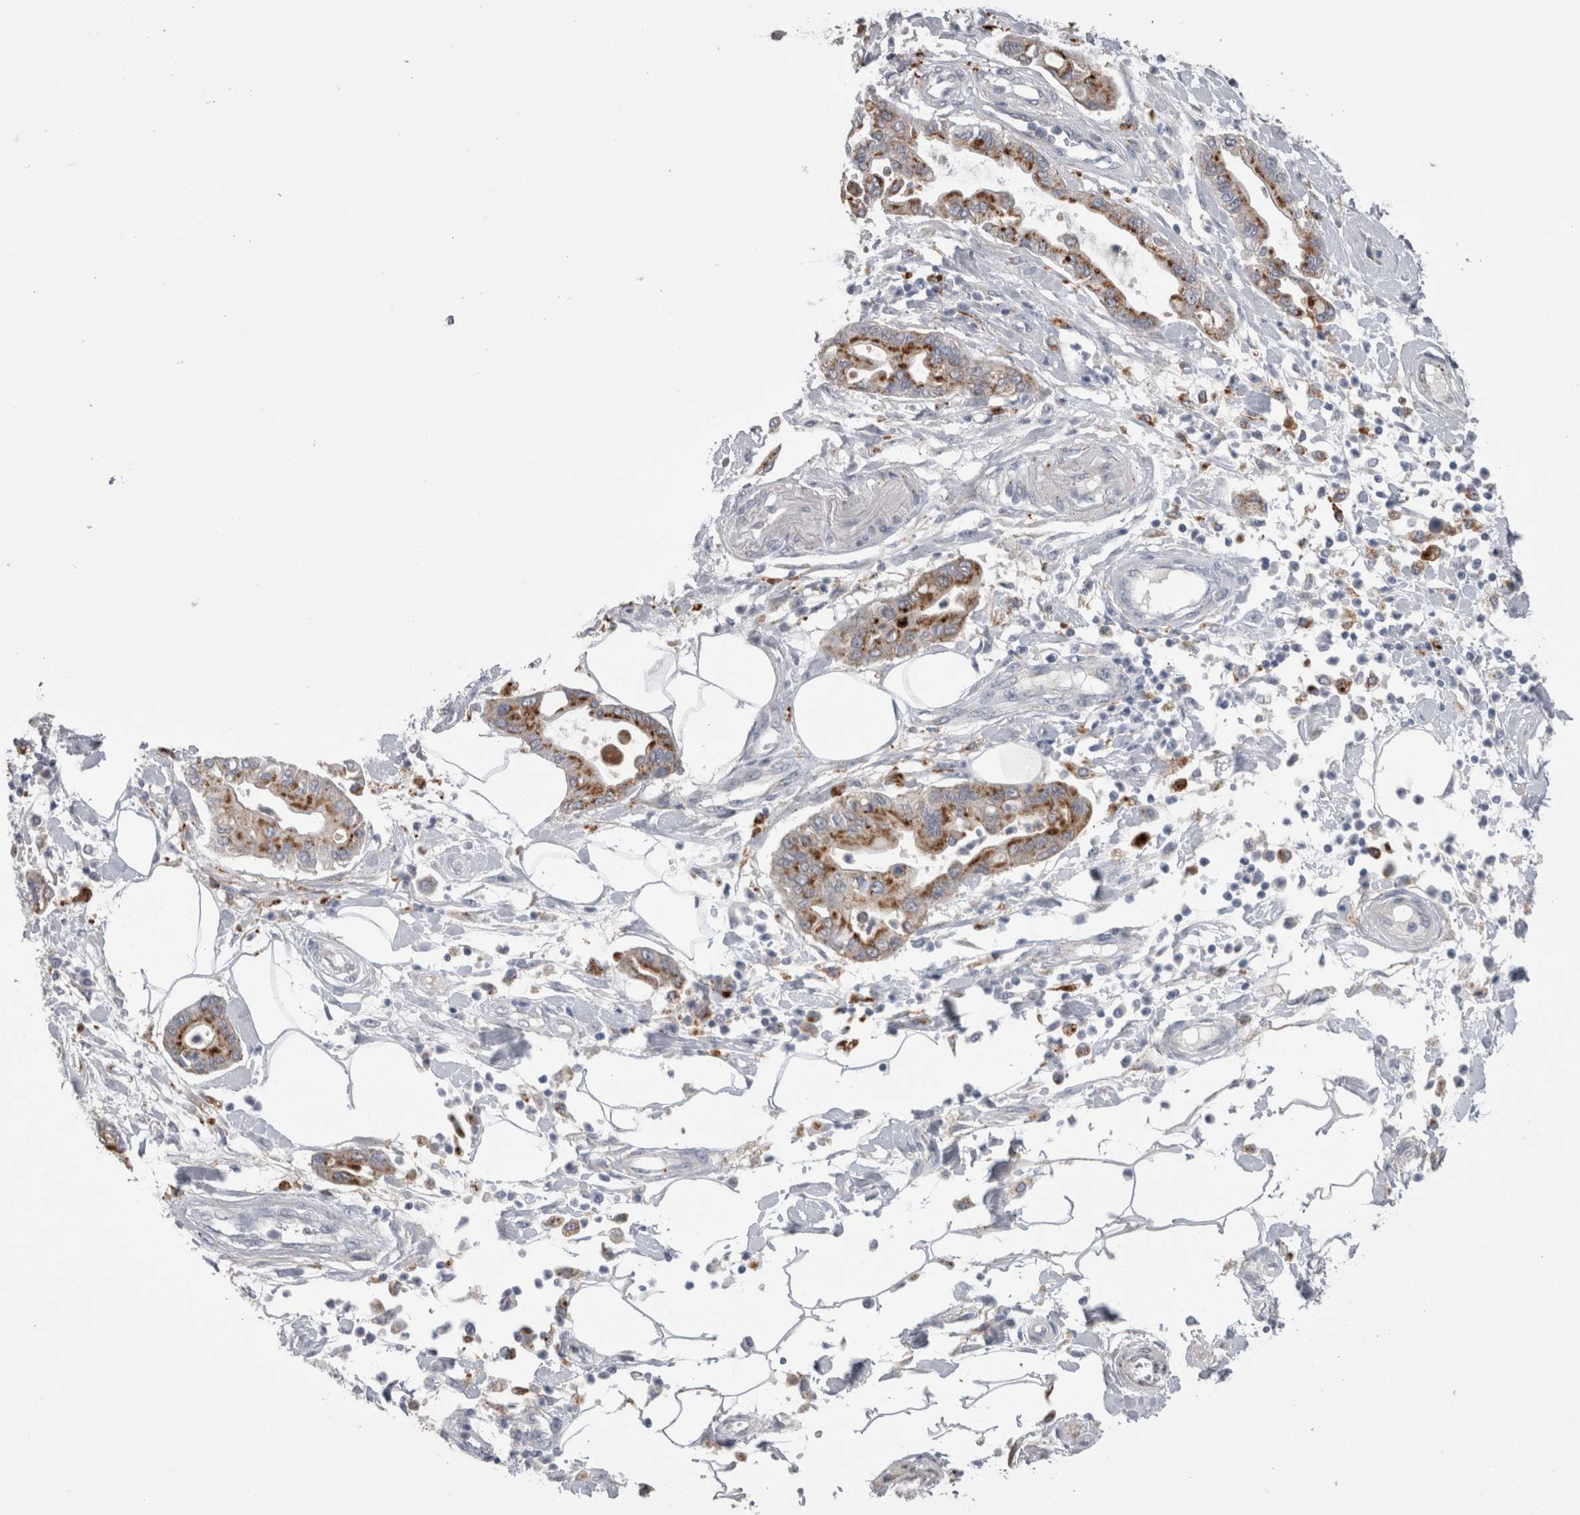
{"staining": {"intensity": "moderate", "quantity": ">75%", "location": "cytoplasmic/membranous"}, "tissue": "pancreatic cancer", "cell_type": "Tumor cells", "image_type": "cancer", "snomed": [{"axis": "morphology", "description": "Adenocarcinoma, NOS"}, {"axis": "morphology", "description": "Adenocarcinoma, metastatic, NOS"}, {"axis": "topography", "description": "Lymph node"}, {"axis": "topography", "description": "Pancreas"}, {"axis": "topography", "description": "Duodenum"}], "caption": "Pancreatic cancer stained with a protein marker exhibits moderate staining in tumor cells.", "gene": "EPDR1", "patient": {"sex": "female", "age": 64}}